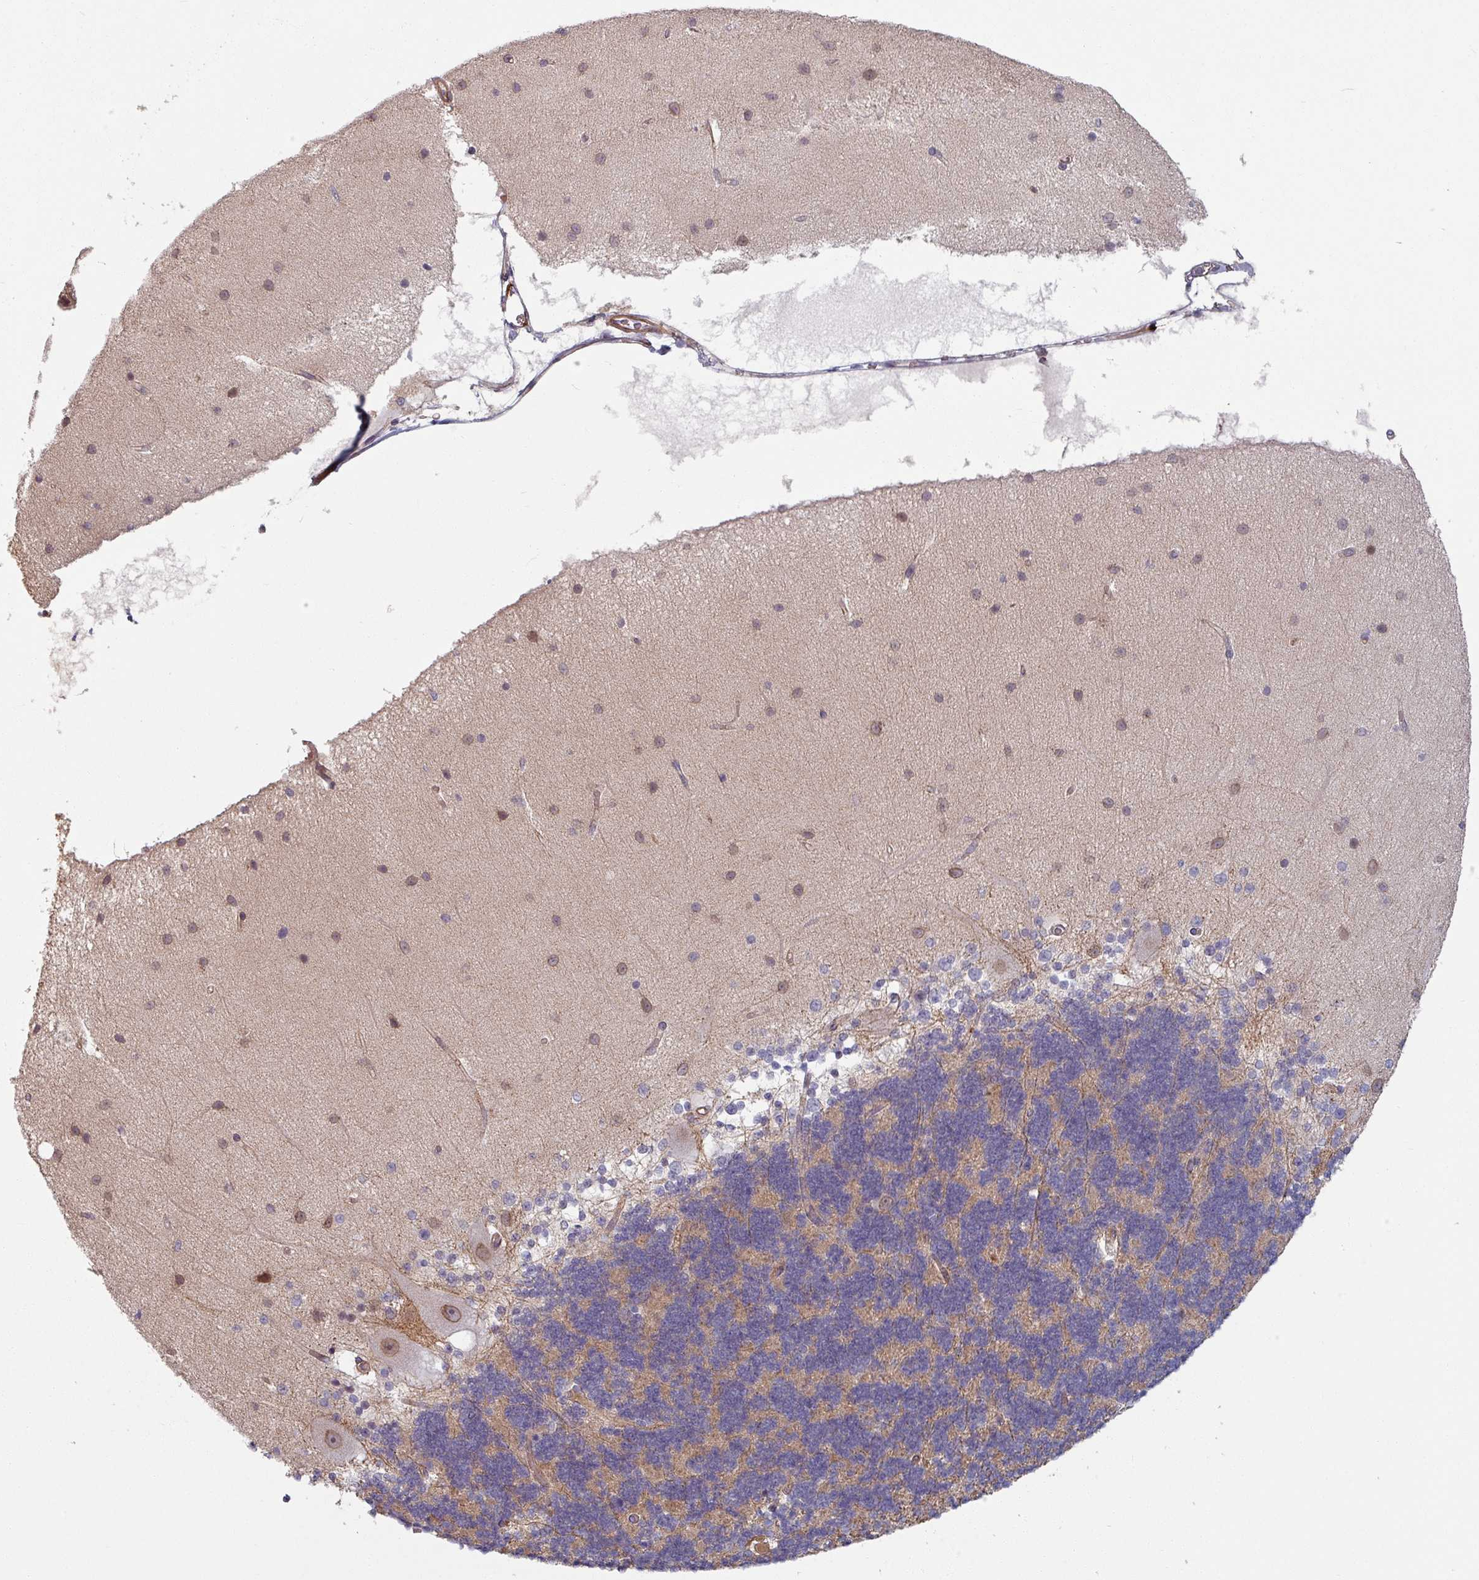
{"staining": {"intensity": "weak", "quantity": "25%-75%", "location": "cytoplasmic/membranous"}, "tissue": "cerebellum", "cell_type": "Cells in granular layer", "image_type": "normal", "snomed": [{"axis": "morphology", "description": "Normal tissue, NOS"}, {"axis": "topography", "description": "Cerebellum"}], "caption": "Approximately 25%-75% of cells in granular layer in normal cerebellum demonstrate weak cytoplasmic/membranous protein expression as visualized by brown immunohistochemical staining.", "gene": "C4BPB", "patient": {"sex": "female", "age": 54}}